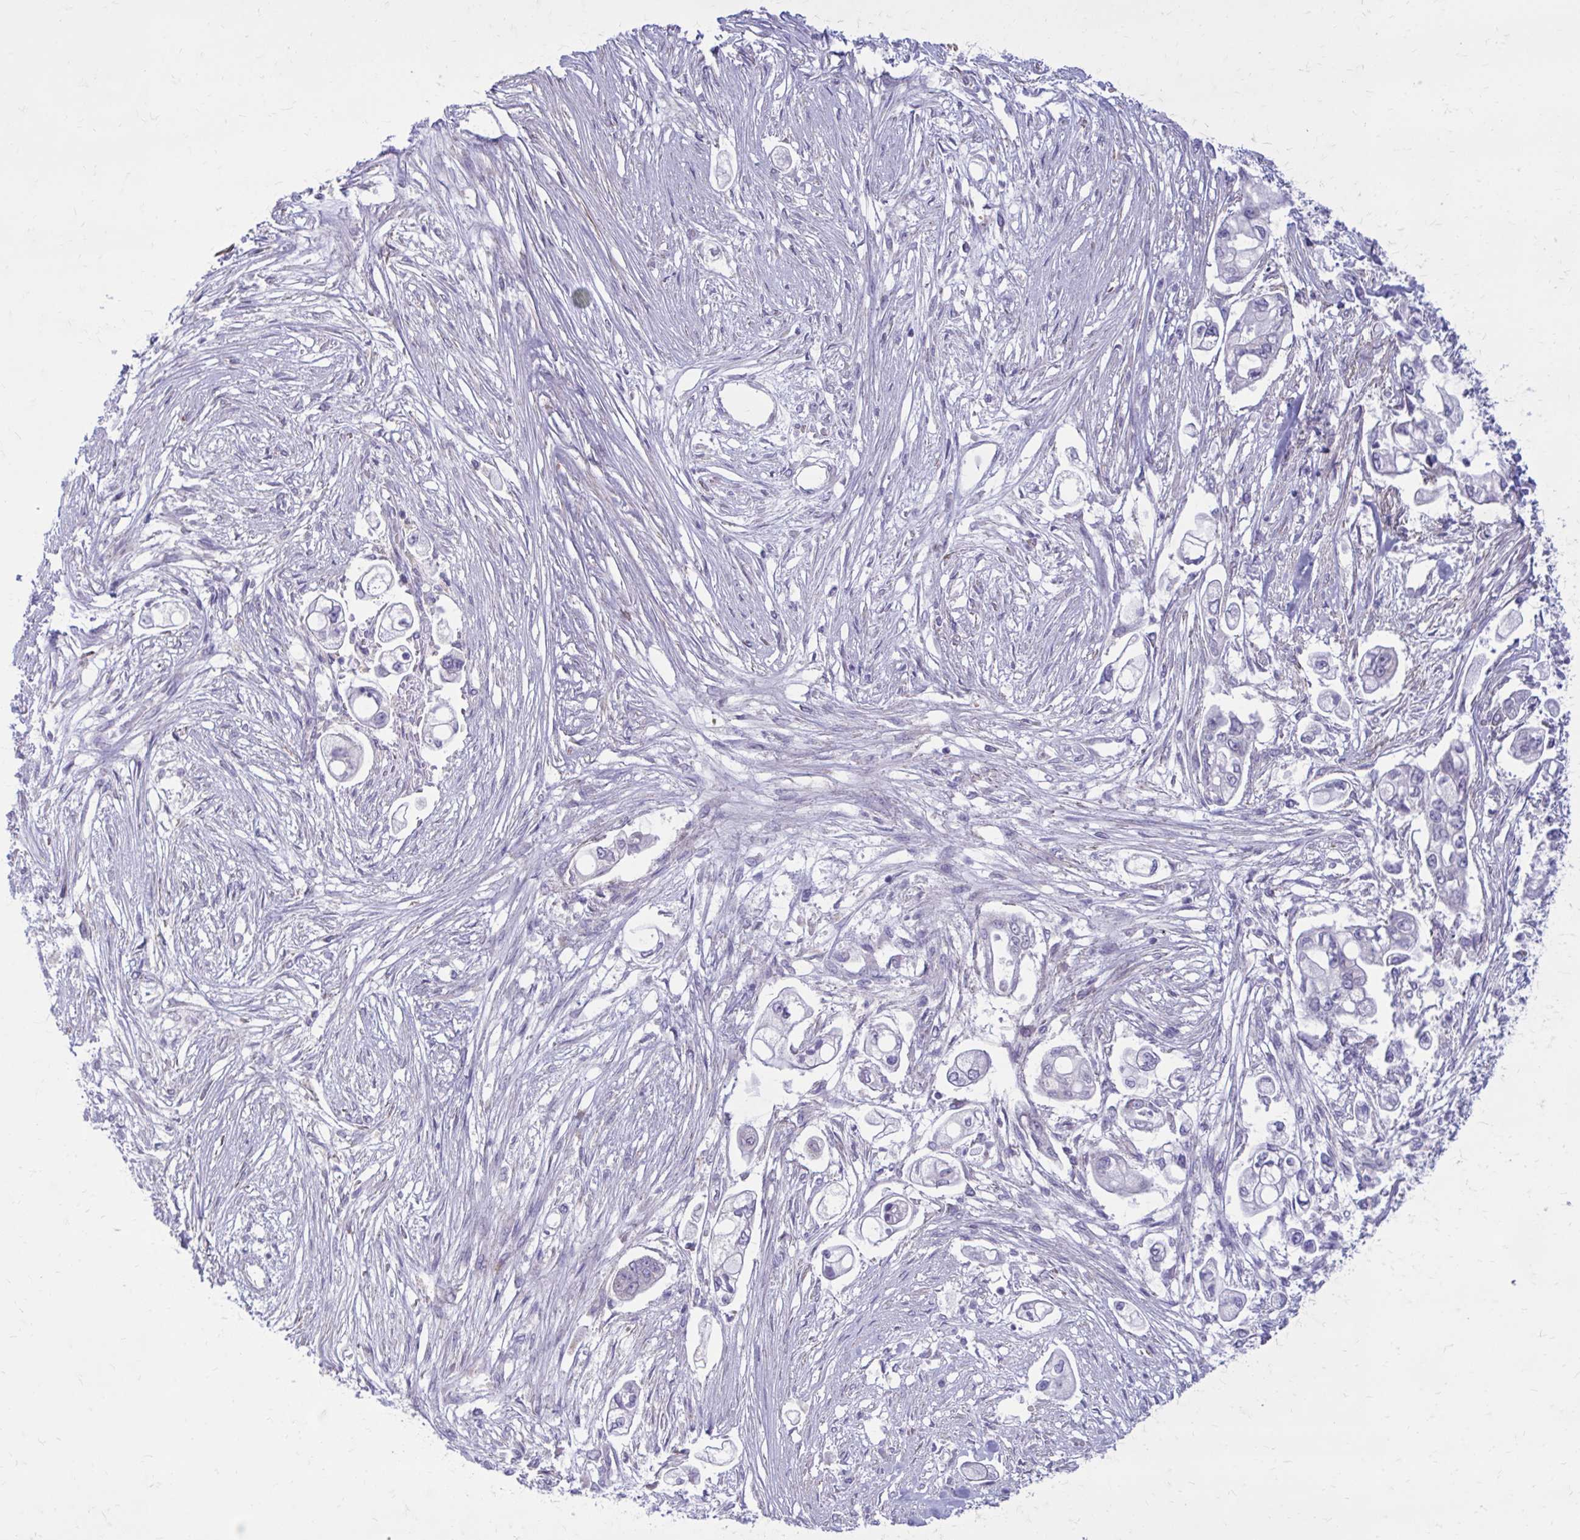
{"staining": {"intensity": "negative", "quantity": "none", "location": "none"}, "tissue": "pancreatic cancer", "cell_type": "Tumor cells", "image_type": "cancer", "snomed": [{"axis": "morphology", "description": "Adenocarcinoma, NOS"}, {"axis": "topography", "description": "Pancreas"}], "caption": "This histopathology image is of pancreatic cancer (adenocarcinoma) stained with IHC to label a protein in brown with the nuclei are counter-stained blue. There is no expression in tumor cells.", "gene": "GIGYF2", "patient": {"sex": "female", "age": 69}}